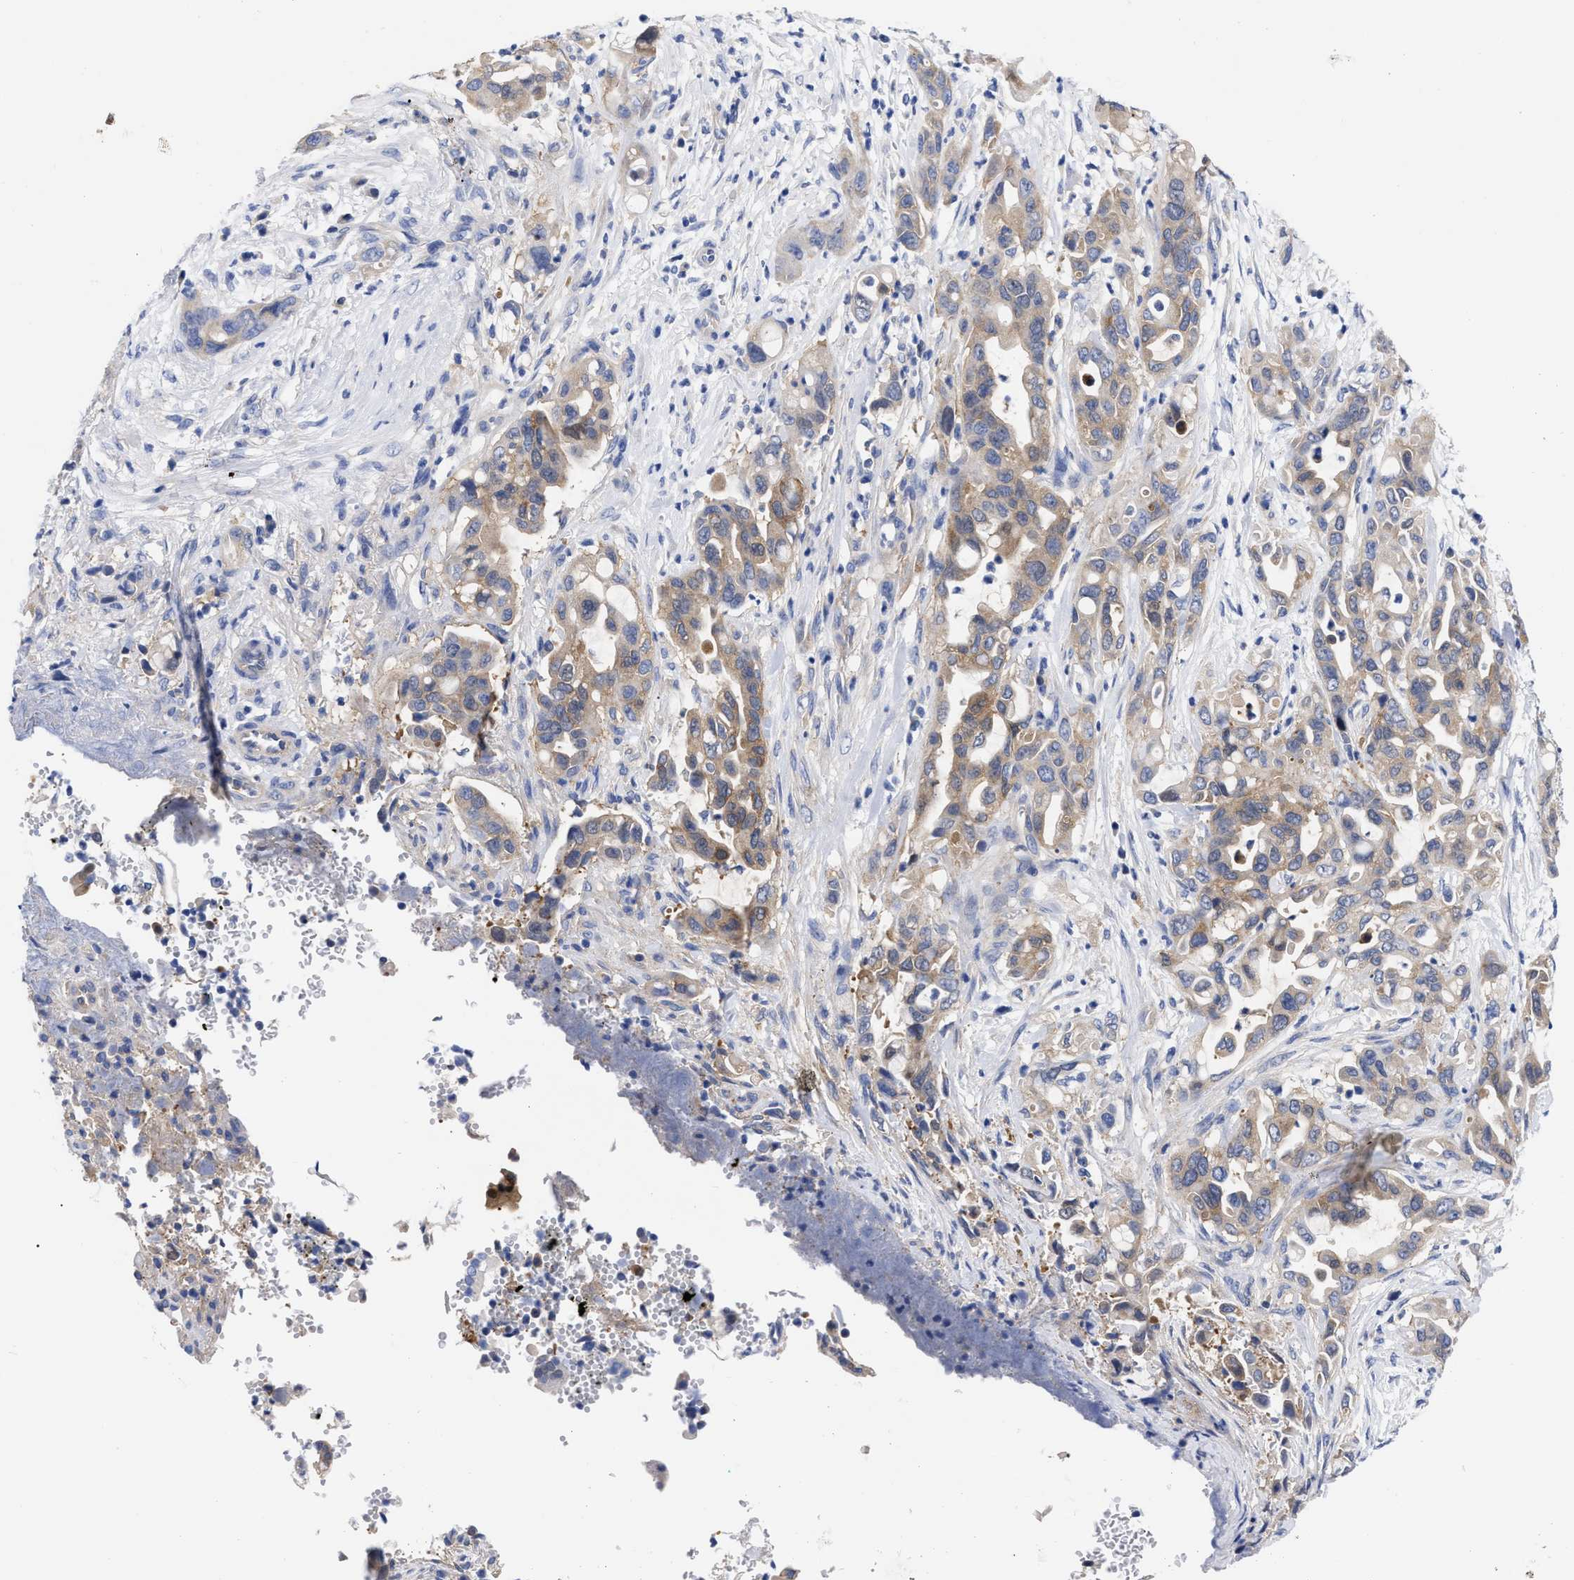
{"staining": {"intensity": "moderate", "quantity": ">75%", "location": "cytoplasmic/membranous"}, "tissue": "pancreatic cancer", "cell_type": "Tumor cells", "image_type": "cancer", "snomed": [{"axis": "morphology", "description": "Adenocarcinoma, NOS"}, {"axis": "topography", "description": "Pancreas"}], "caption": "Immunohistochemistry (IHC) (DAB (3,3'-diaminobenzidine)) staining of adenocarcinoma (pancreatic) exhibits moderate cytoplasmic/membranous protein positivity in about >75% of tumor cells.", "gene": "RBKS", "patient": {"sex": "female", "age": 70}}